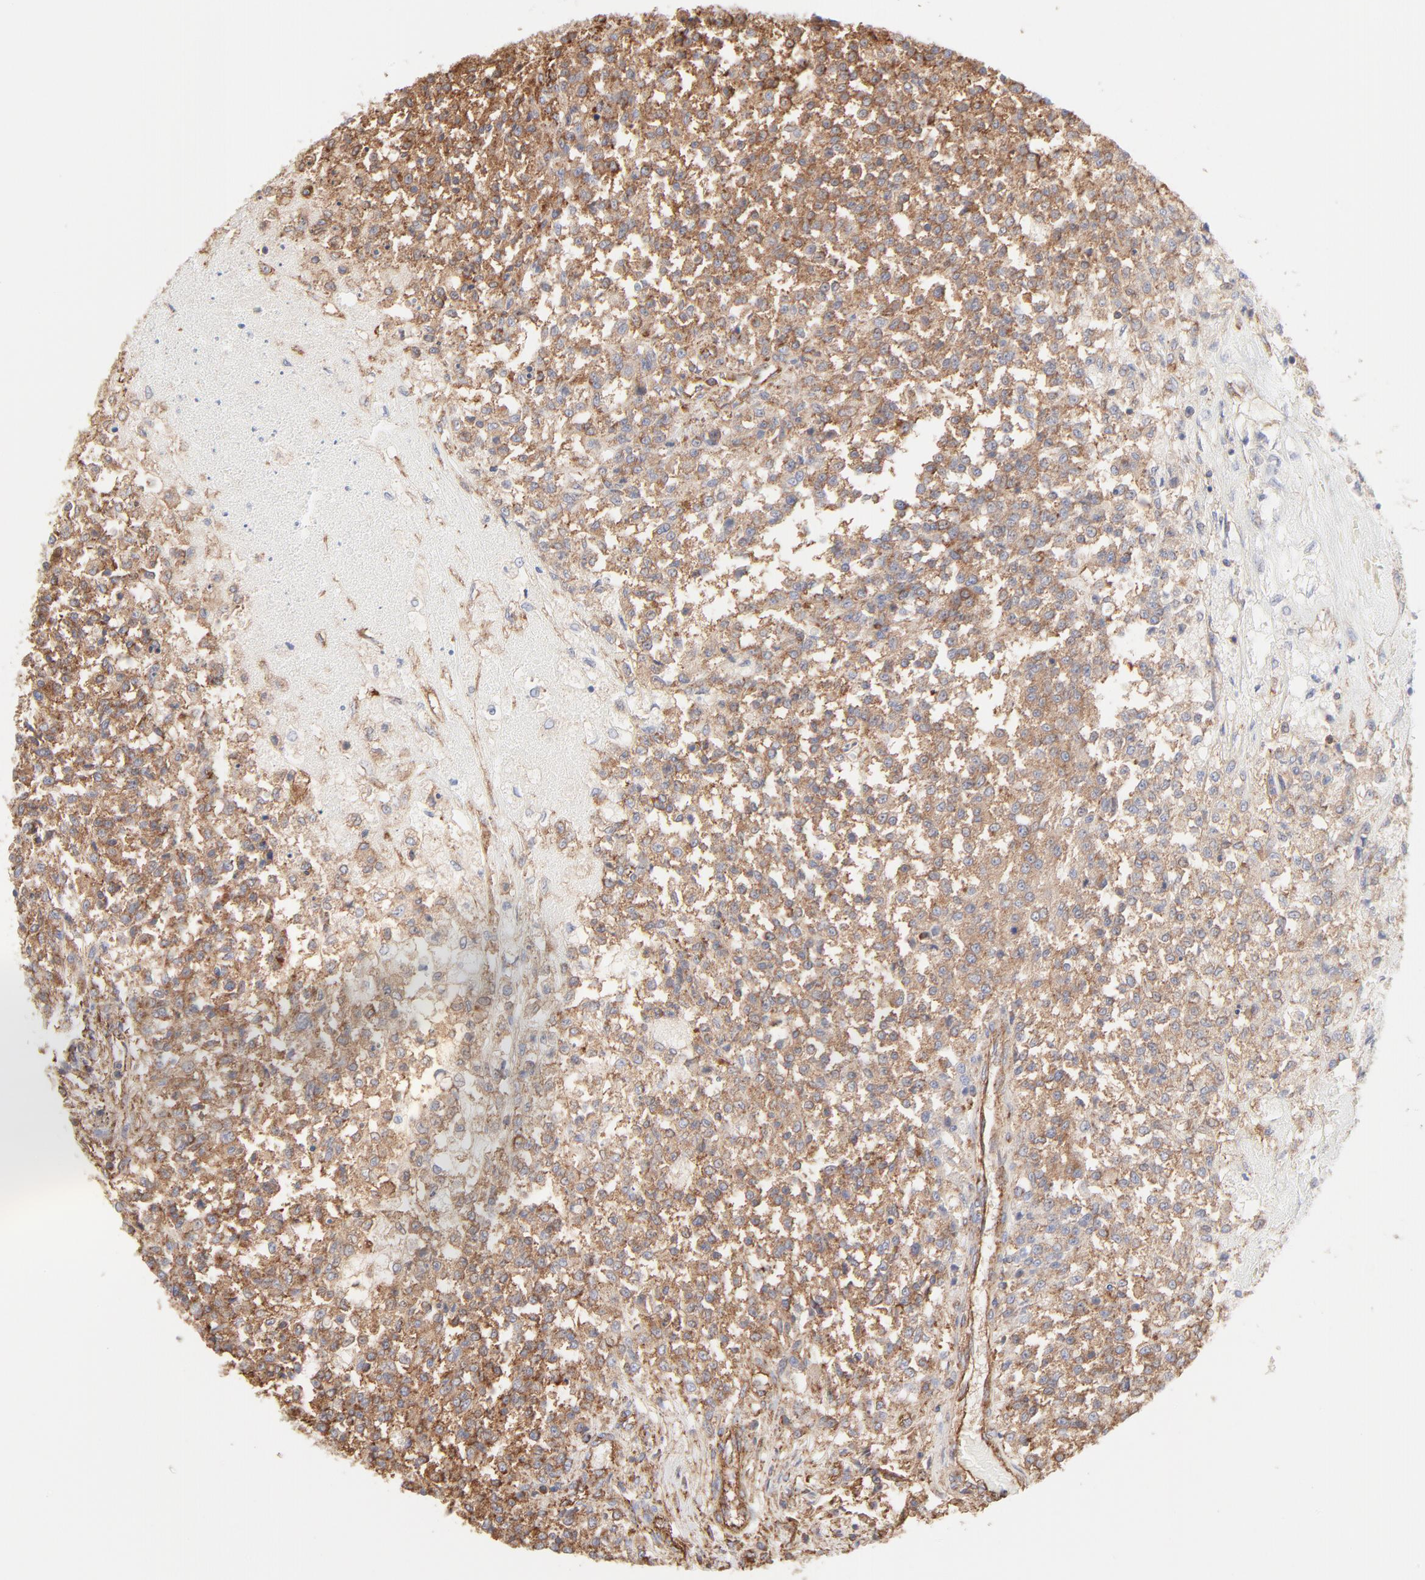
{"staining": {"intensity": "moderate", "quantity": ">75%", "location": "cytoplasmic/membranous"}, "tissue": "testis cancer", "cell_type": "Tumor cells", "image_type": "cancer", "snomed": [{"axis": "morphology", "description": "Seminoma, NOS"}, {"axis": "topography", "description": "Testis"}], "caption": "Moderate cytoplasmic/membranous staining is seen in about >75% of tumor cells in seminoma (testis).", "gene": "CLTB", "patient": {"sex": "male", "age": 59}}